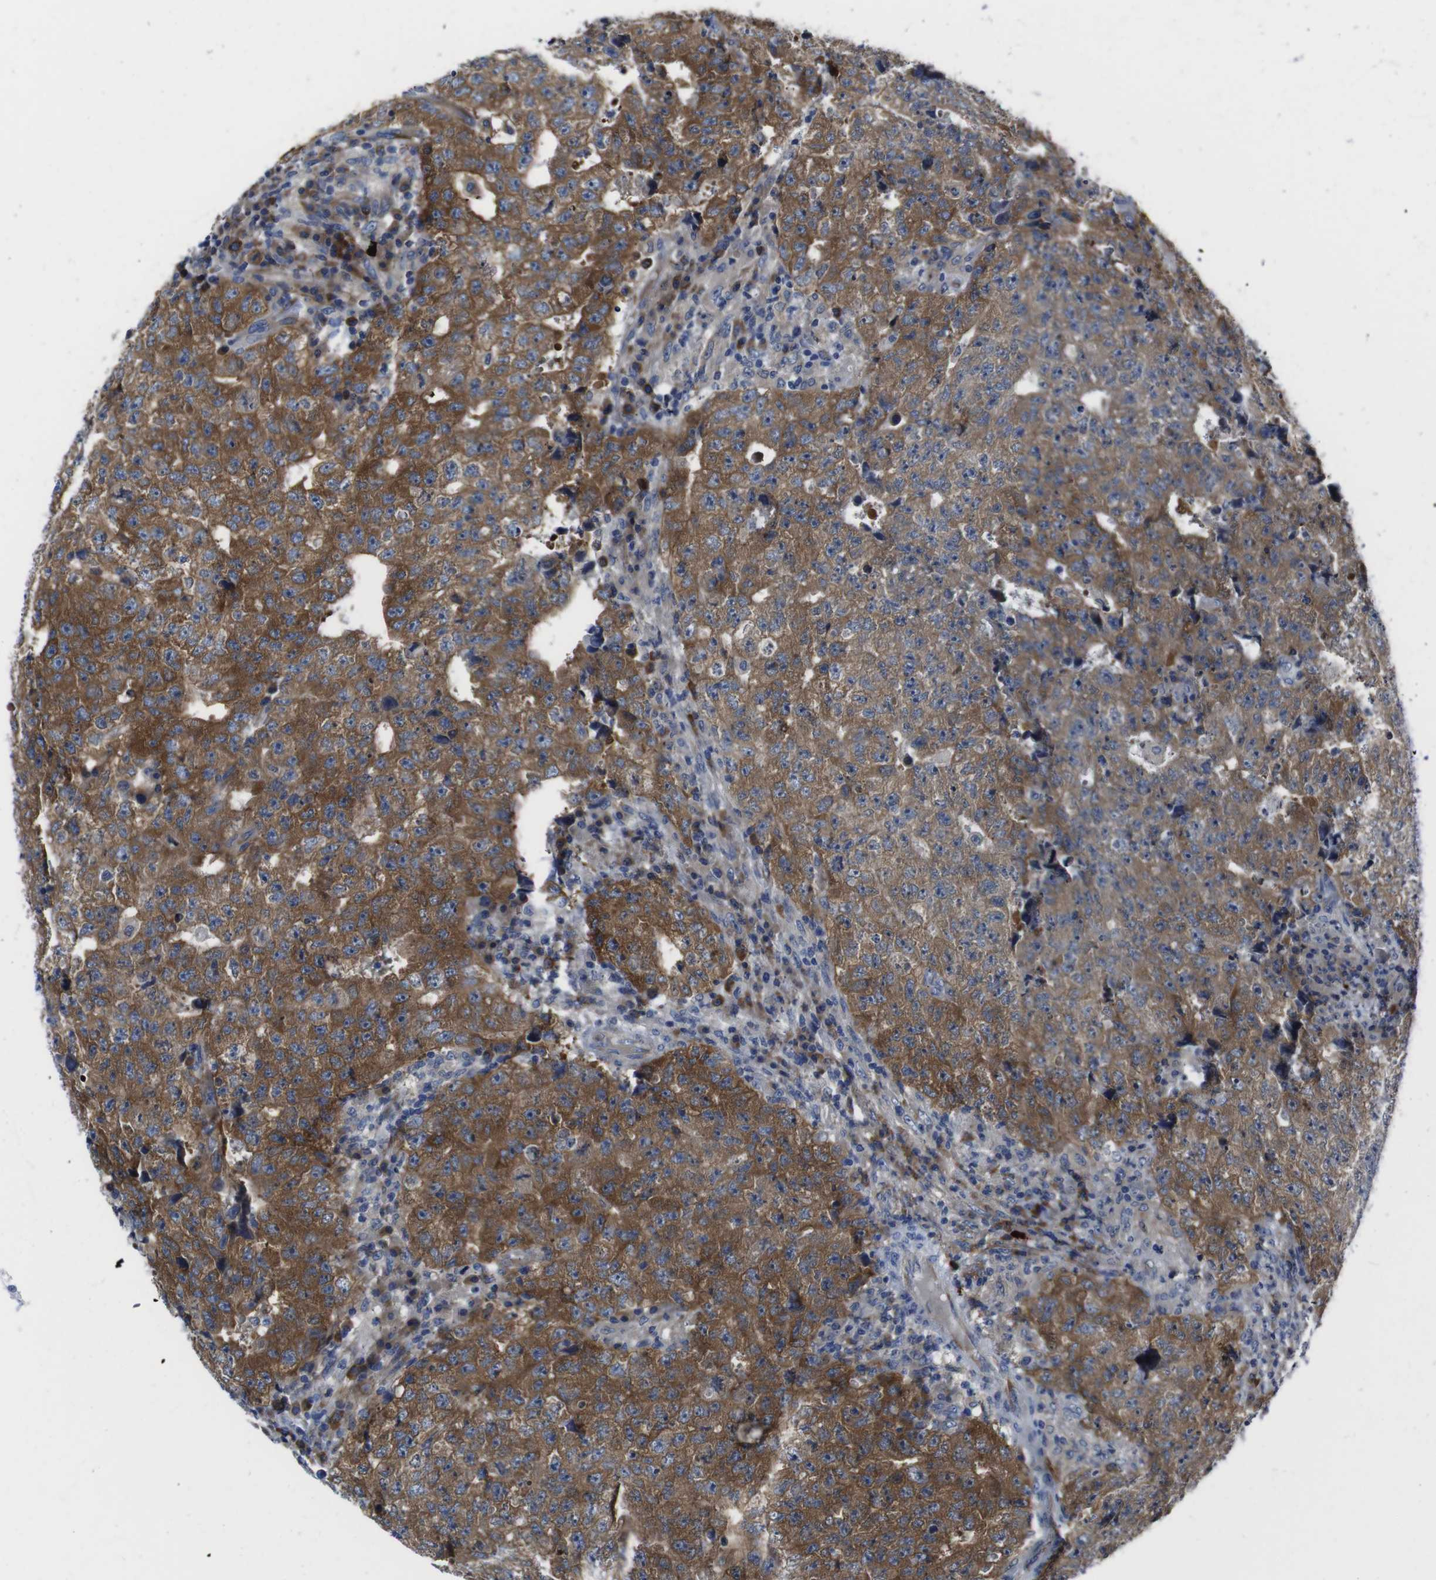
{"staining": {"intensity": "strong", "quantity": ">75%", "location": "cytoplasmic/membranous"}, "tissue": "testis cancer", "cell_type": "Tumor cells", "image_type": "cancer", "snomed": [{"axis": "morphology", "description": "Necrosis, NOS"}, {"axis": "morphology", "description": "Carcinoma, Embryonal, NOS"}, {"axis": "topography", "description": "Testis"}], "caption": "Protein analysis of testis cancer tissue demonstrates strong cytoplasmic/membranous staining in about >75% of tumor cells.", "gene": "EIF4A1", "patient": {"sex": "male", "age": 19}}